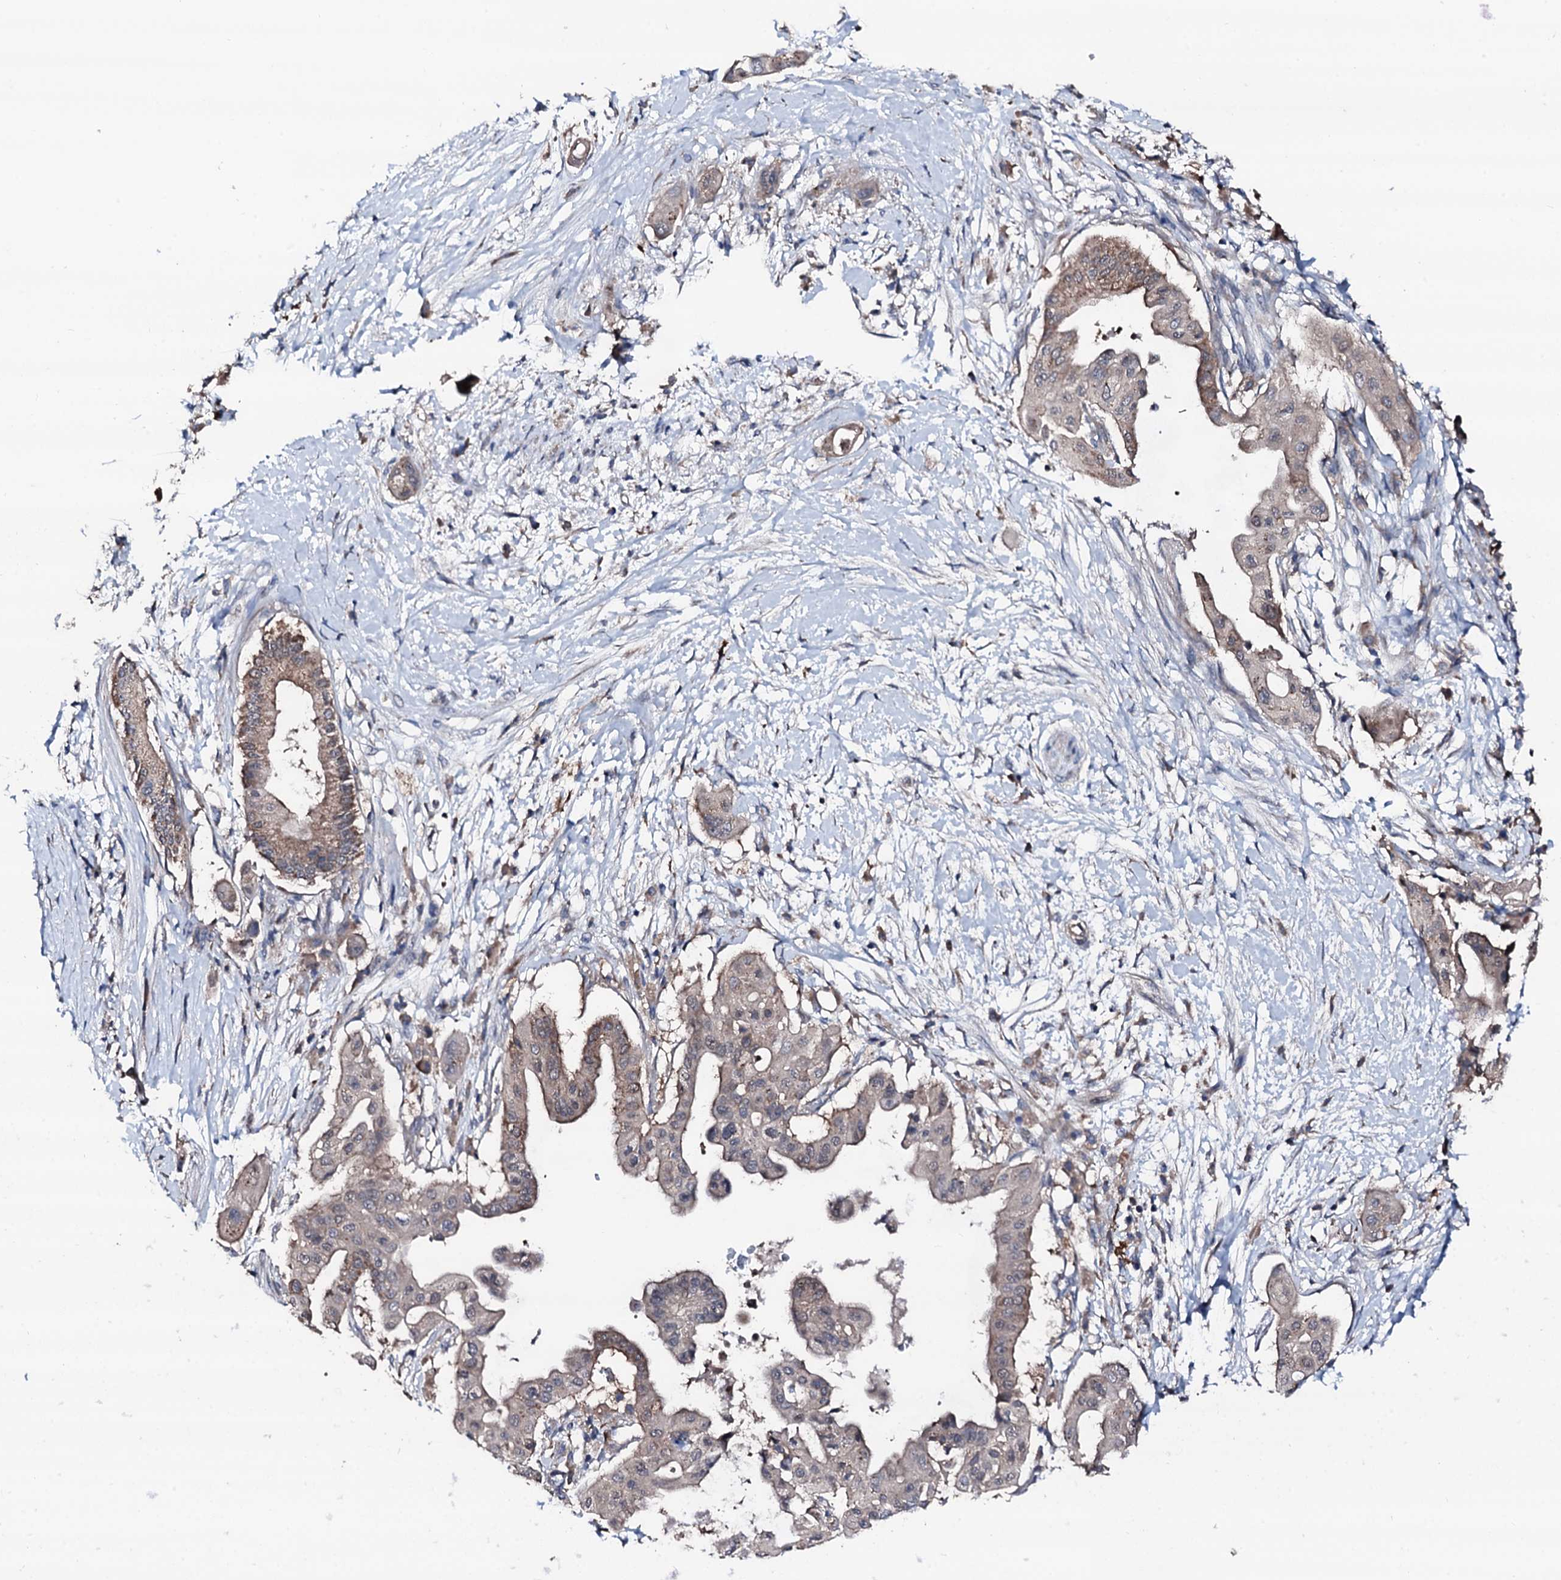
{"staining": {"intensity": "weak", "quantity": ">75%", "location": "cytoplasmic/membranous"}, "tissue": "pancreatic cancer", "cell_type": "Tumor cells", "image_type": "cancer", "snomed": [{"axis": "morphology", "description": "Adenocarcinoma, NOS"}, {"axis": "topography", "description": "Pancreas"}], "caption": "Immunohistochemical staining of human pancreatic cancer (adenocarcinoma) reveals low levels of weak cytoplasmic/membranous expression in approximately >75% of tumor cells.", "gene": "TRAFD1", "patient": {"sex": "male", "age": 68}}